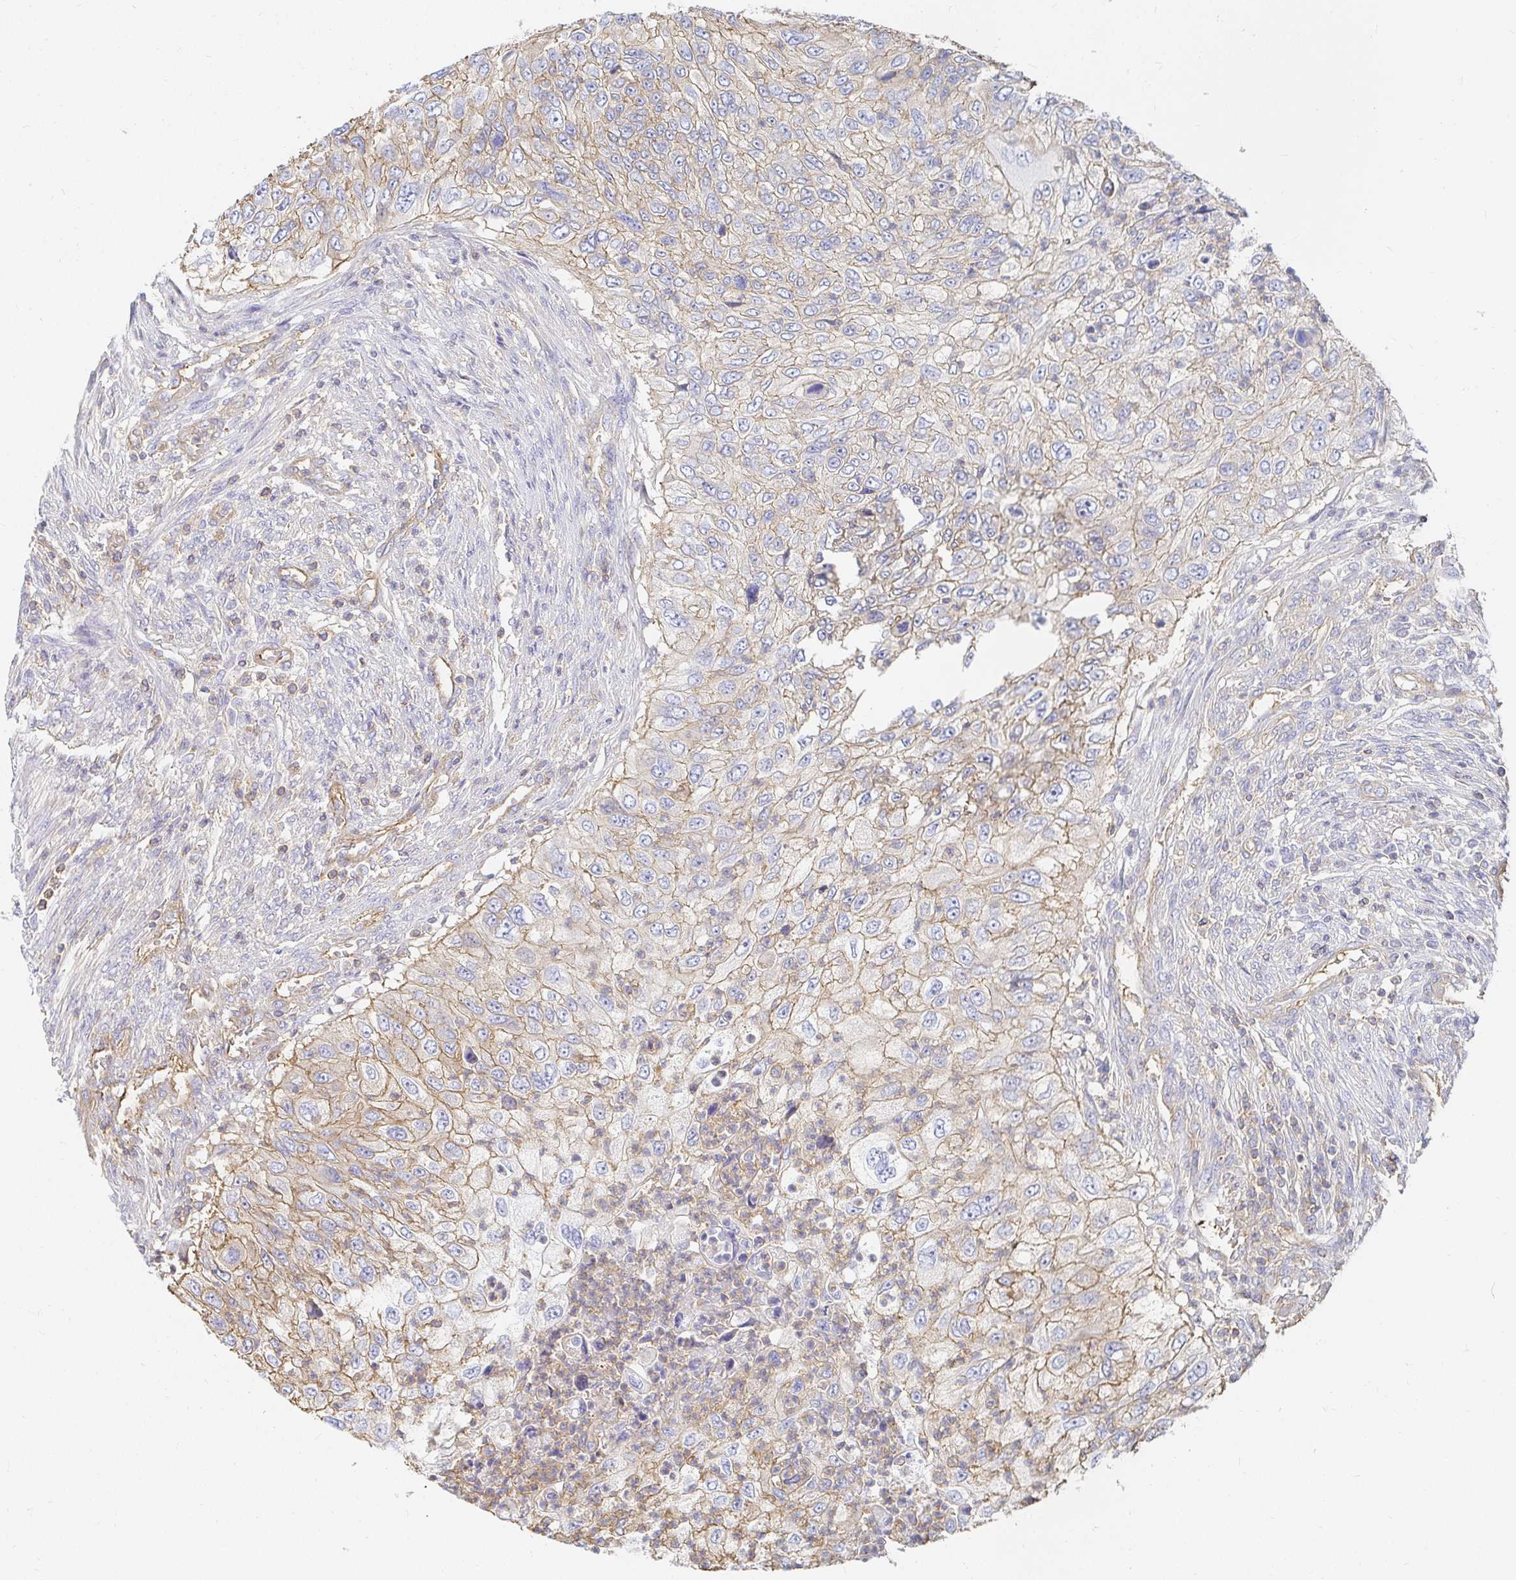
{"staining": {"intensity": "moderate", "quantity": "25%-75%", "location": "cytoplasmic/membranous"}, "tissue": "urothelial cancer", "cell_type": "Tumor cells", "image_type": "cancer", "snomed": [{"axis": "morphology", "description": "Urothelial carcinoma, High grade"}, {"axis": "topography", "description": "Urinary bladder"}], "caption": "A medium amount of moderate cytoplasmic/membranous positivity is appreciated in about 25%-75% of tumor cells in urothelial carcinoma (high-grade) tissue.", "gene": "TSPAN19", "patient": {"sex": "female", "age": 60}}